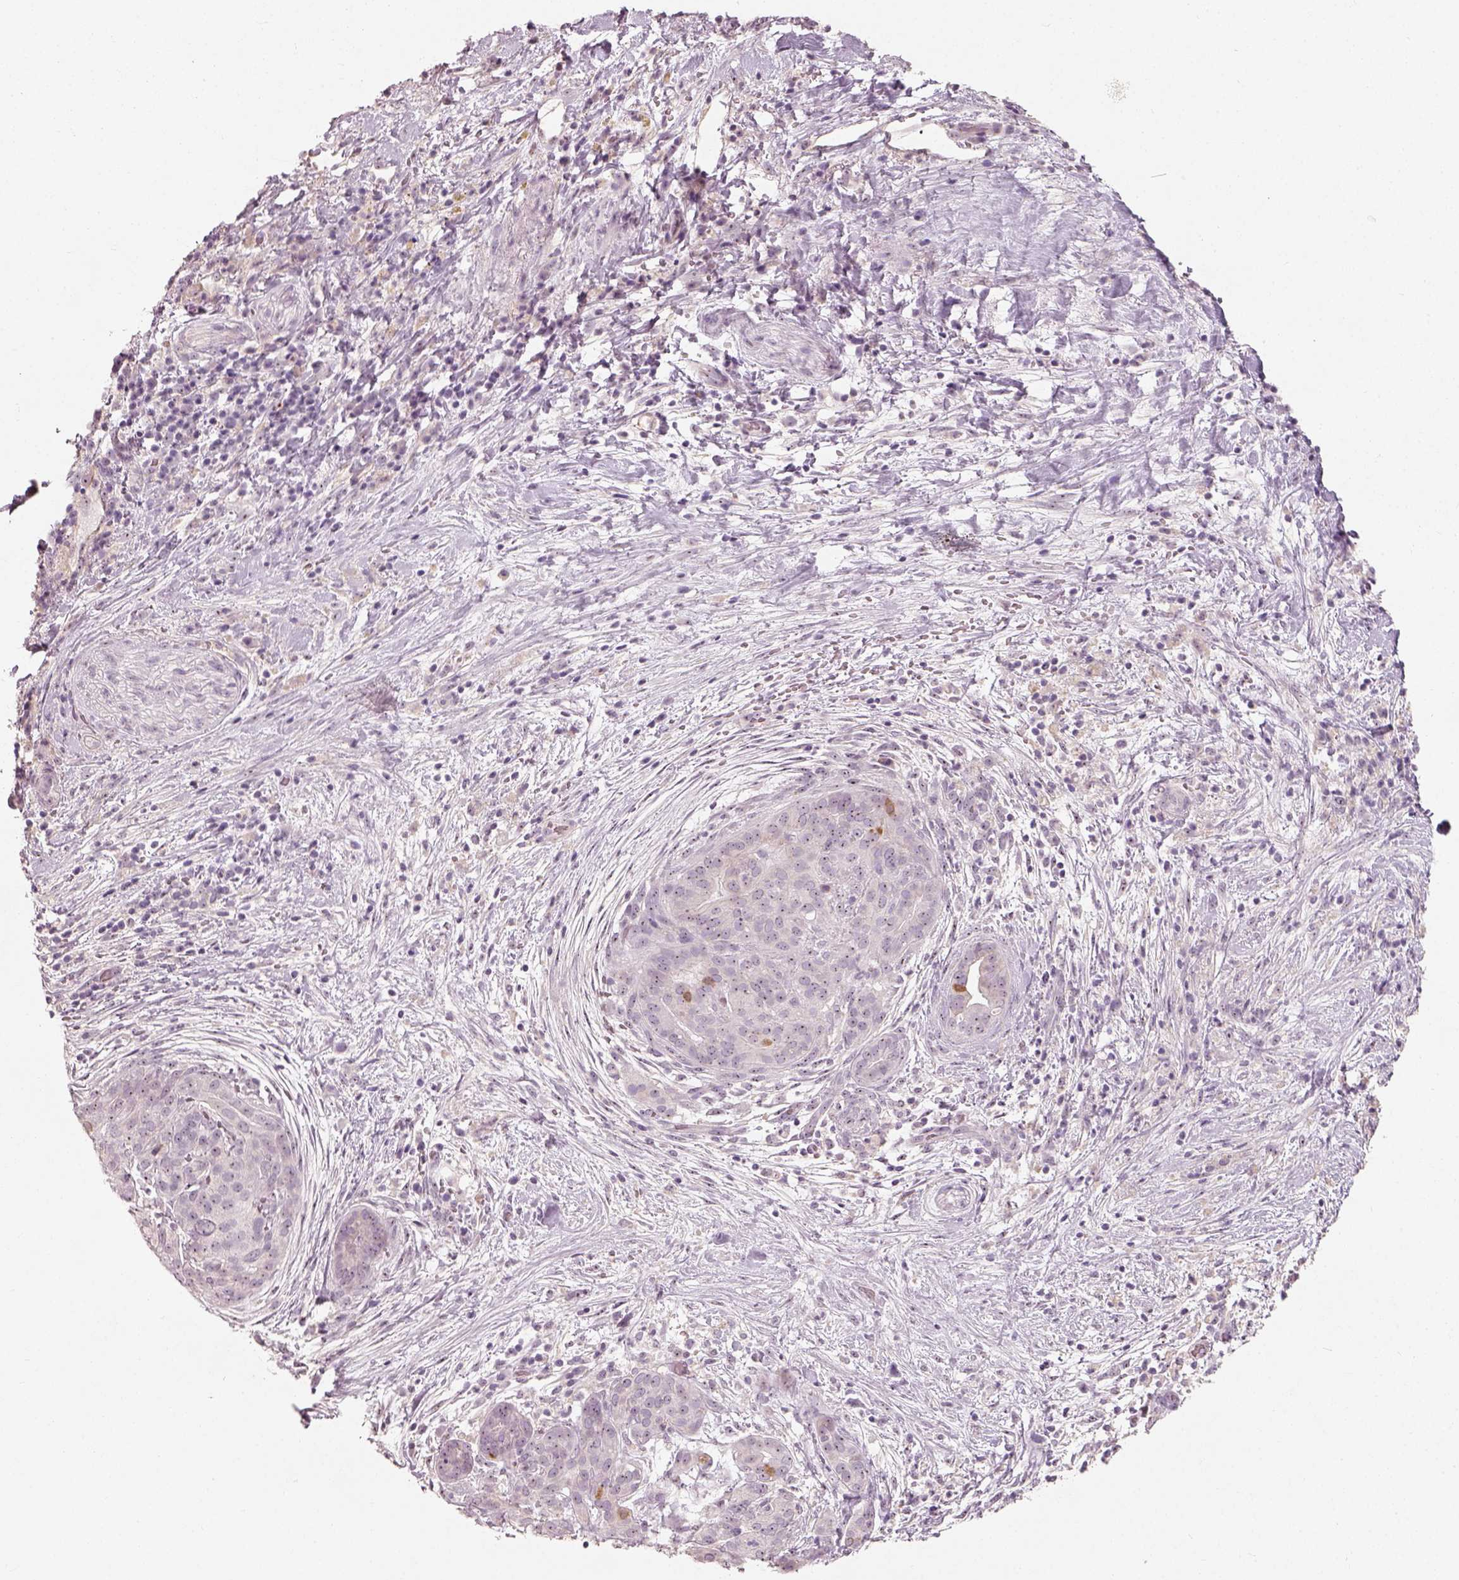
{"staining": {"intensity": "weak", "quantity": ">75%", "location": "nuclear"}, "tissue": "pancreatic cancer", "cell_type": "Tumor cells", "image_type": "cancer", "snomed": [{"axis": "morphology", "description": "Adenocarcinoma, NOS"}, {"axis": "topography", "description": "Pancreas"}], "caption": "Protein staining of pancreatic cancer (adenocarcinoma) tissue exhibits weak nuclear expression in approximately >75% of tumor cells. (DAB (3,3'-diaminobenzidine) IHC, brown staining for protein, blue staining for nuclei).", "gene": "CDS1", "patient": {"sex": "male", "age": 44}}